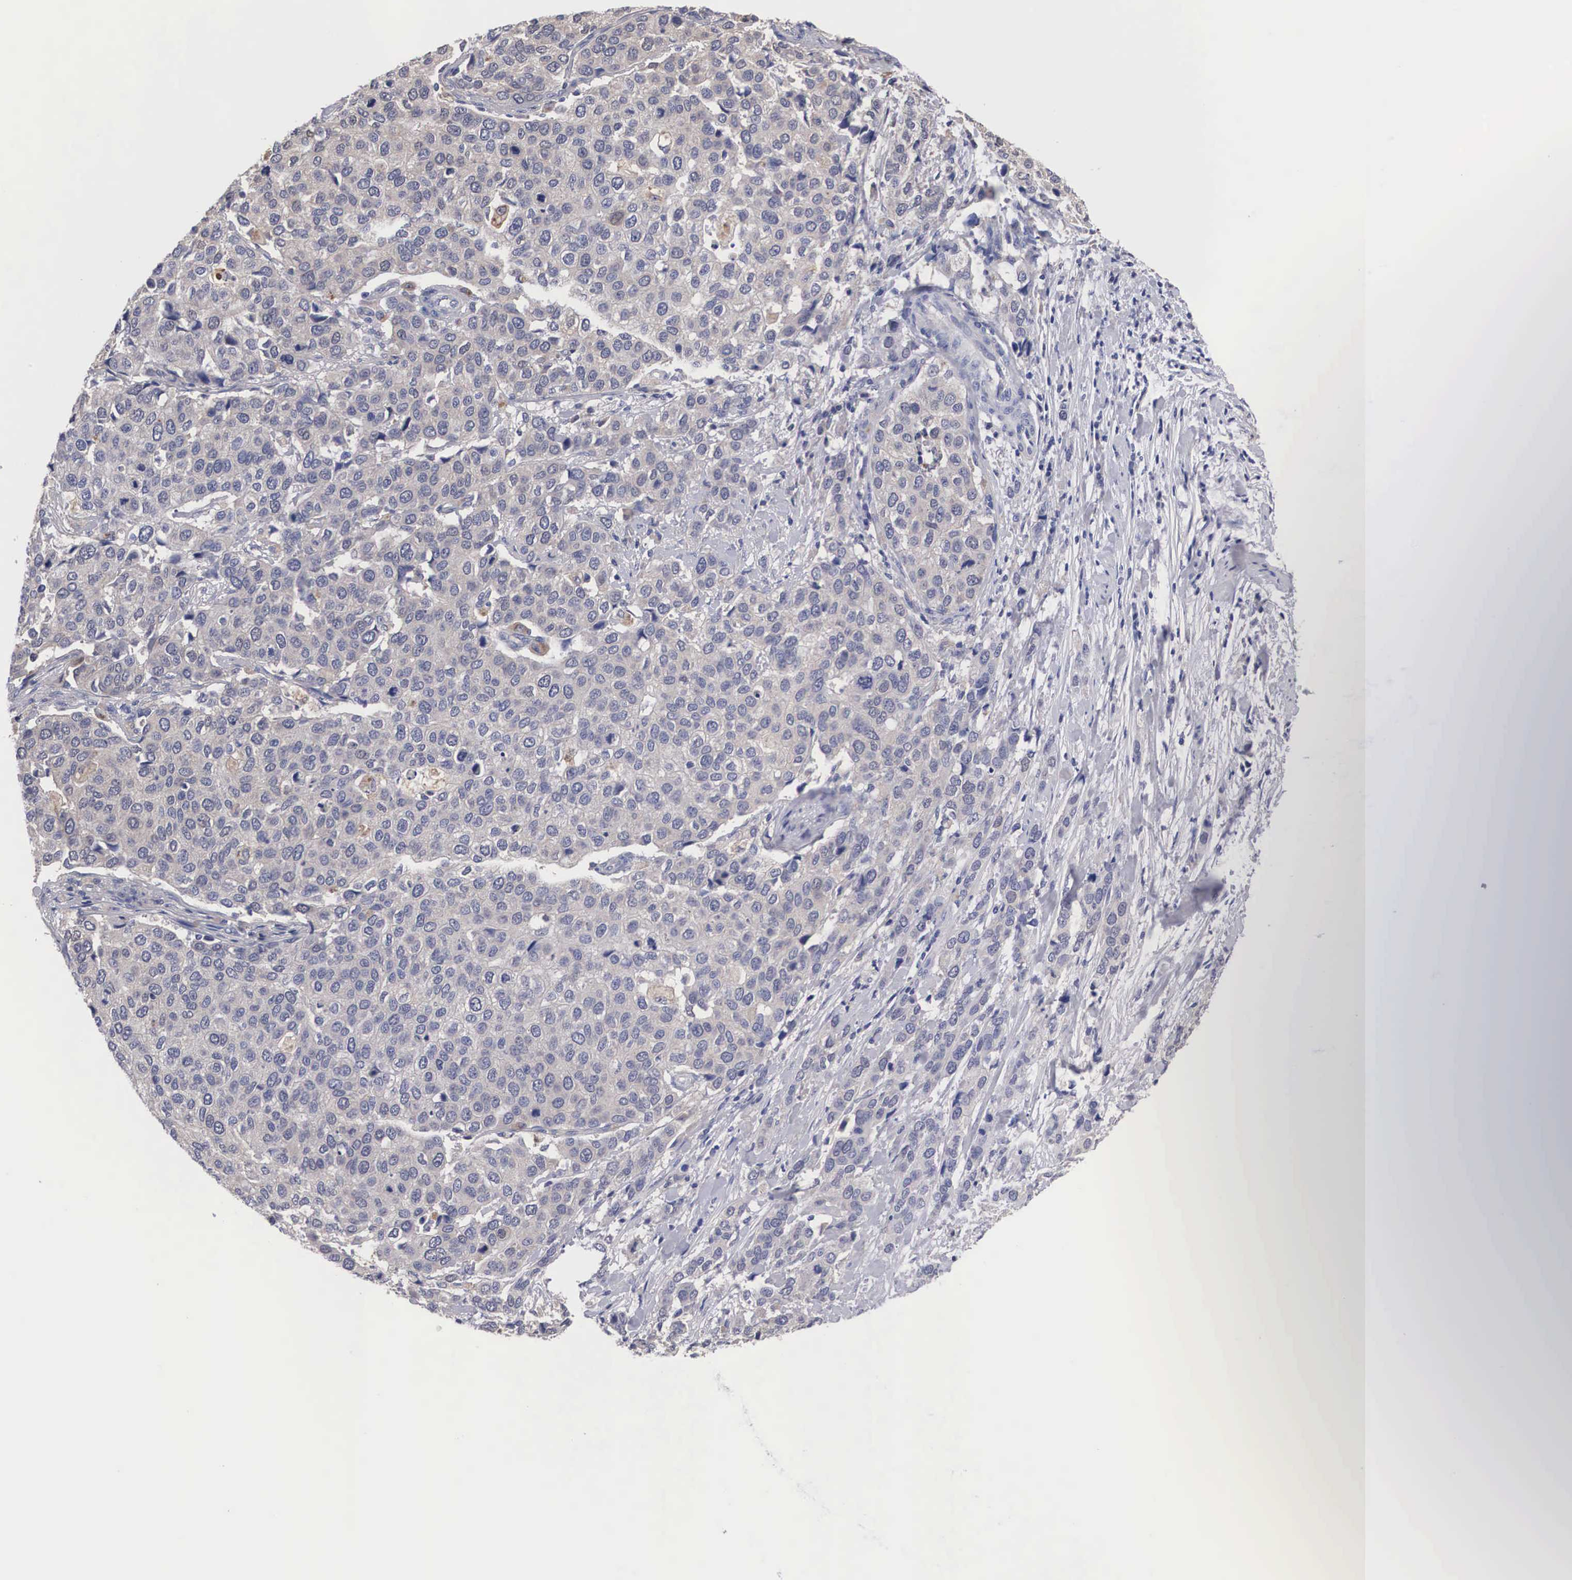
{"staining": {"intensity": "weak", "quantity": ">75%", "location": "cytoplasmic/membranous"}, "tissue": "cervical cancer", "cell_type": "Tumor cells", "image_type": "cancer", "snomed": [{"axis": "morphology", "description": "Squamous cell carcinoma, NOS"}, {"axis": "topography", "description": "Cervix"}], "caption": "IHC of human cervical cancer (squamous cell carcinoma) displays low levels of weak cytoplasmic/membranous expression in approximately >75% of tumor cells.", "gene": "ABHD4", "patient": {"sex": "female", "age": 54}}